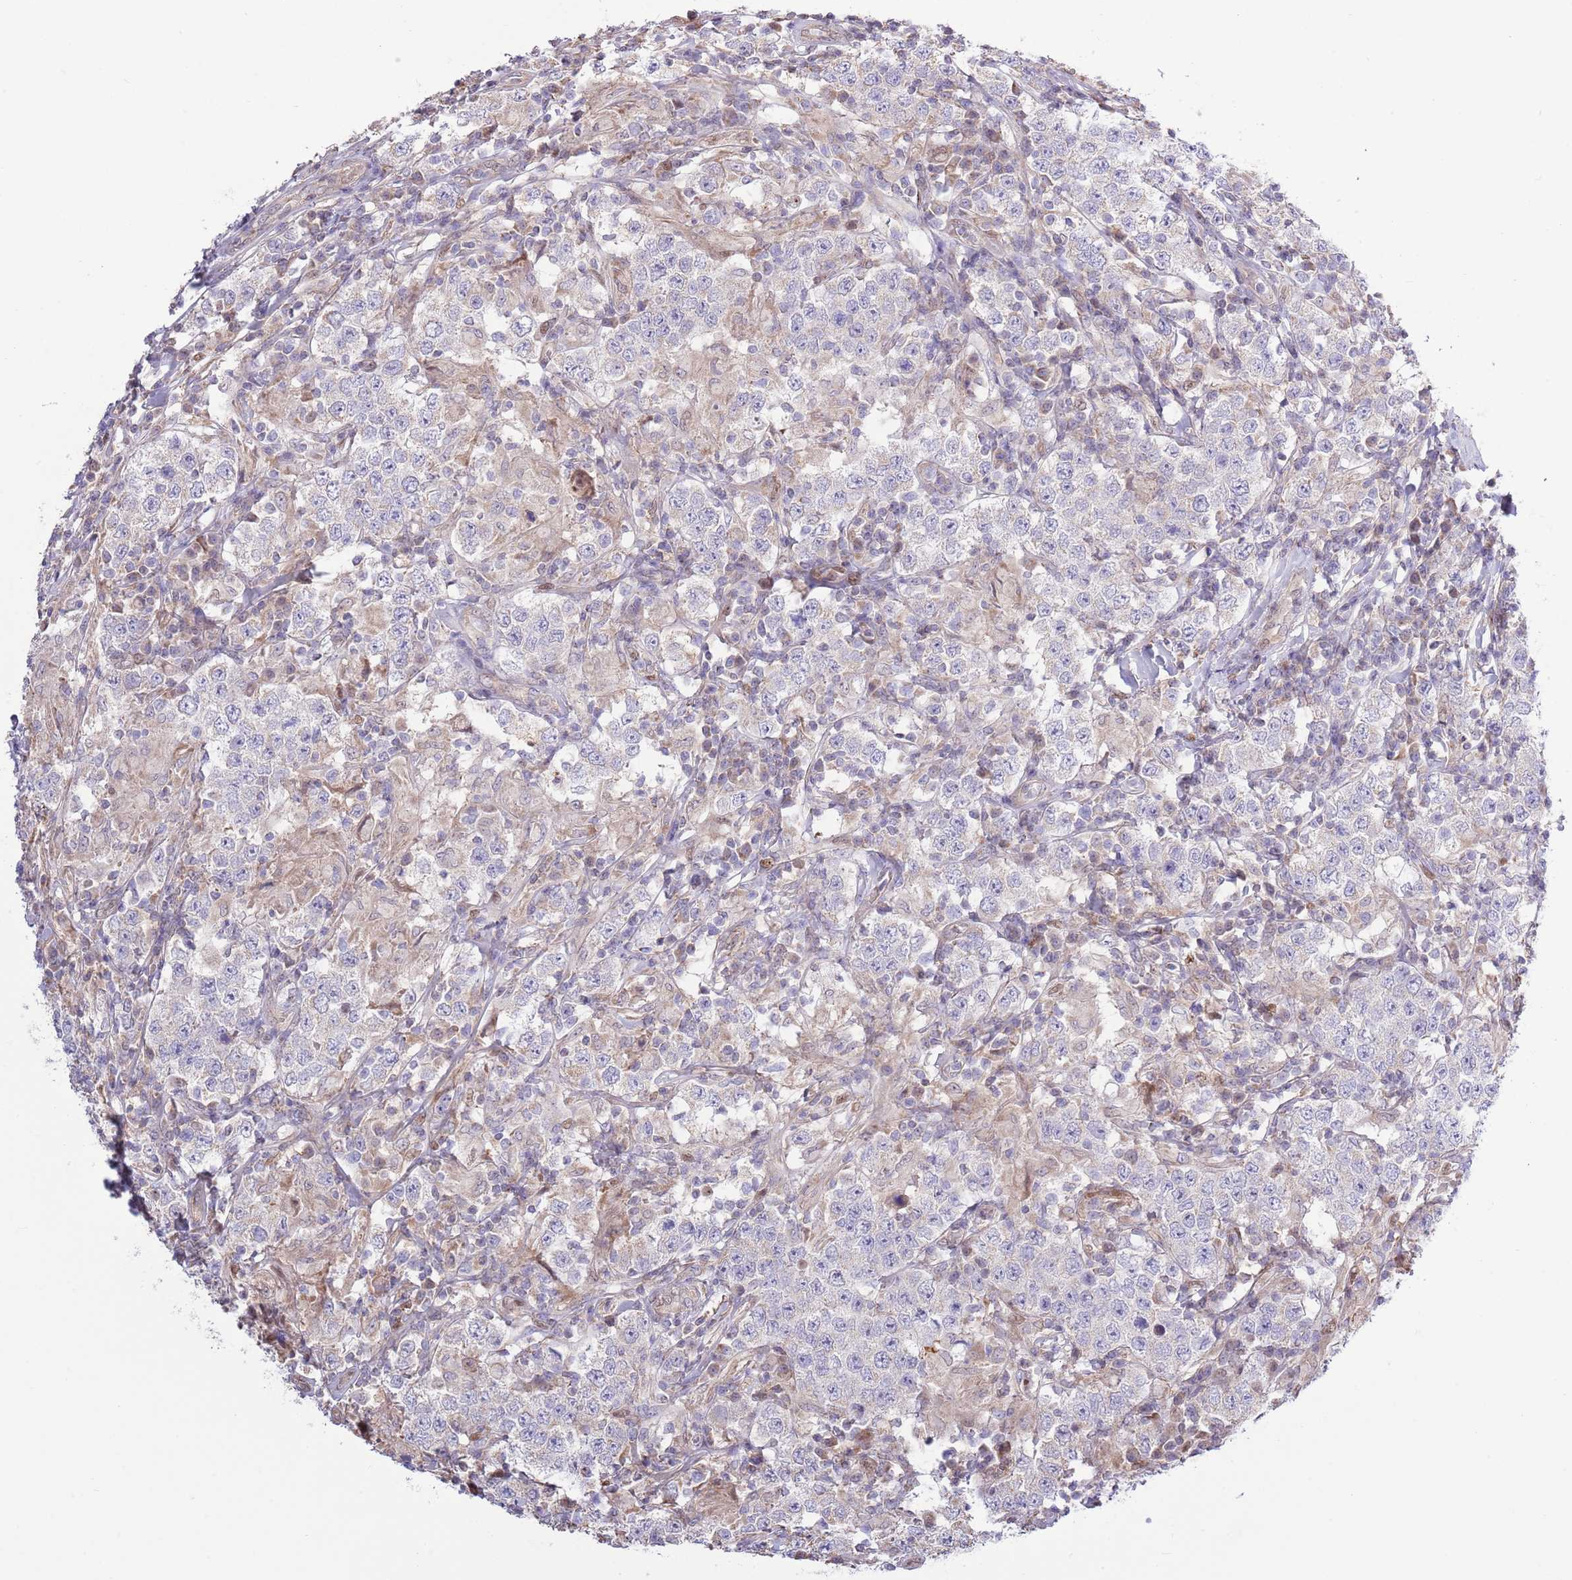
{"staining": {"intensity": "negative", "quantity": "none", "location": "none"}, "tissue": "testis cancer", "cell_type": "Tumor cells", "image_type": "cancer", "snomed": [{"axis": "morphology", "description": "Seminoma, NOS"}, {"axis": "morphology", "description": "Carcinoma, Embryonal, NOS"}, {"axis": "topography", "description": "Testis"}], "caption": "There is no significant staining in tumor cells of embryonal carcinoma (testis).", "gene": "ARL2BP", "patient": {"sex": "male", "age": 41}}